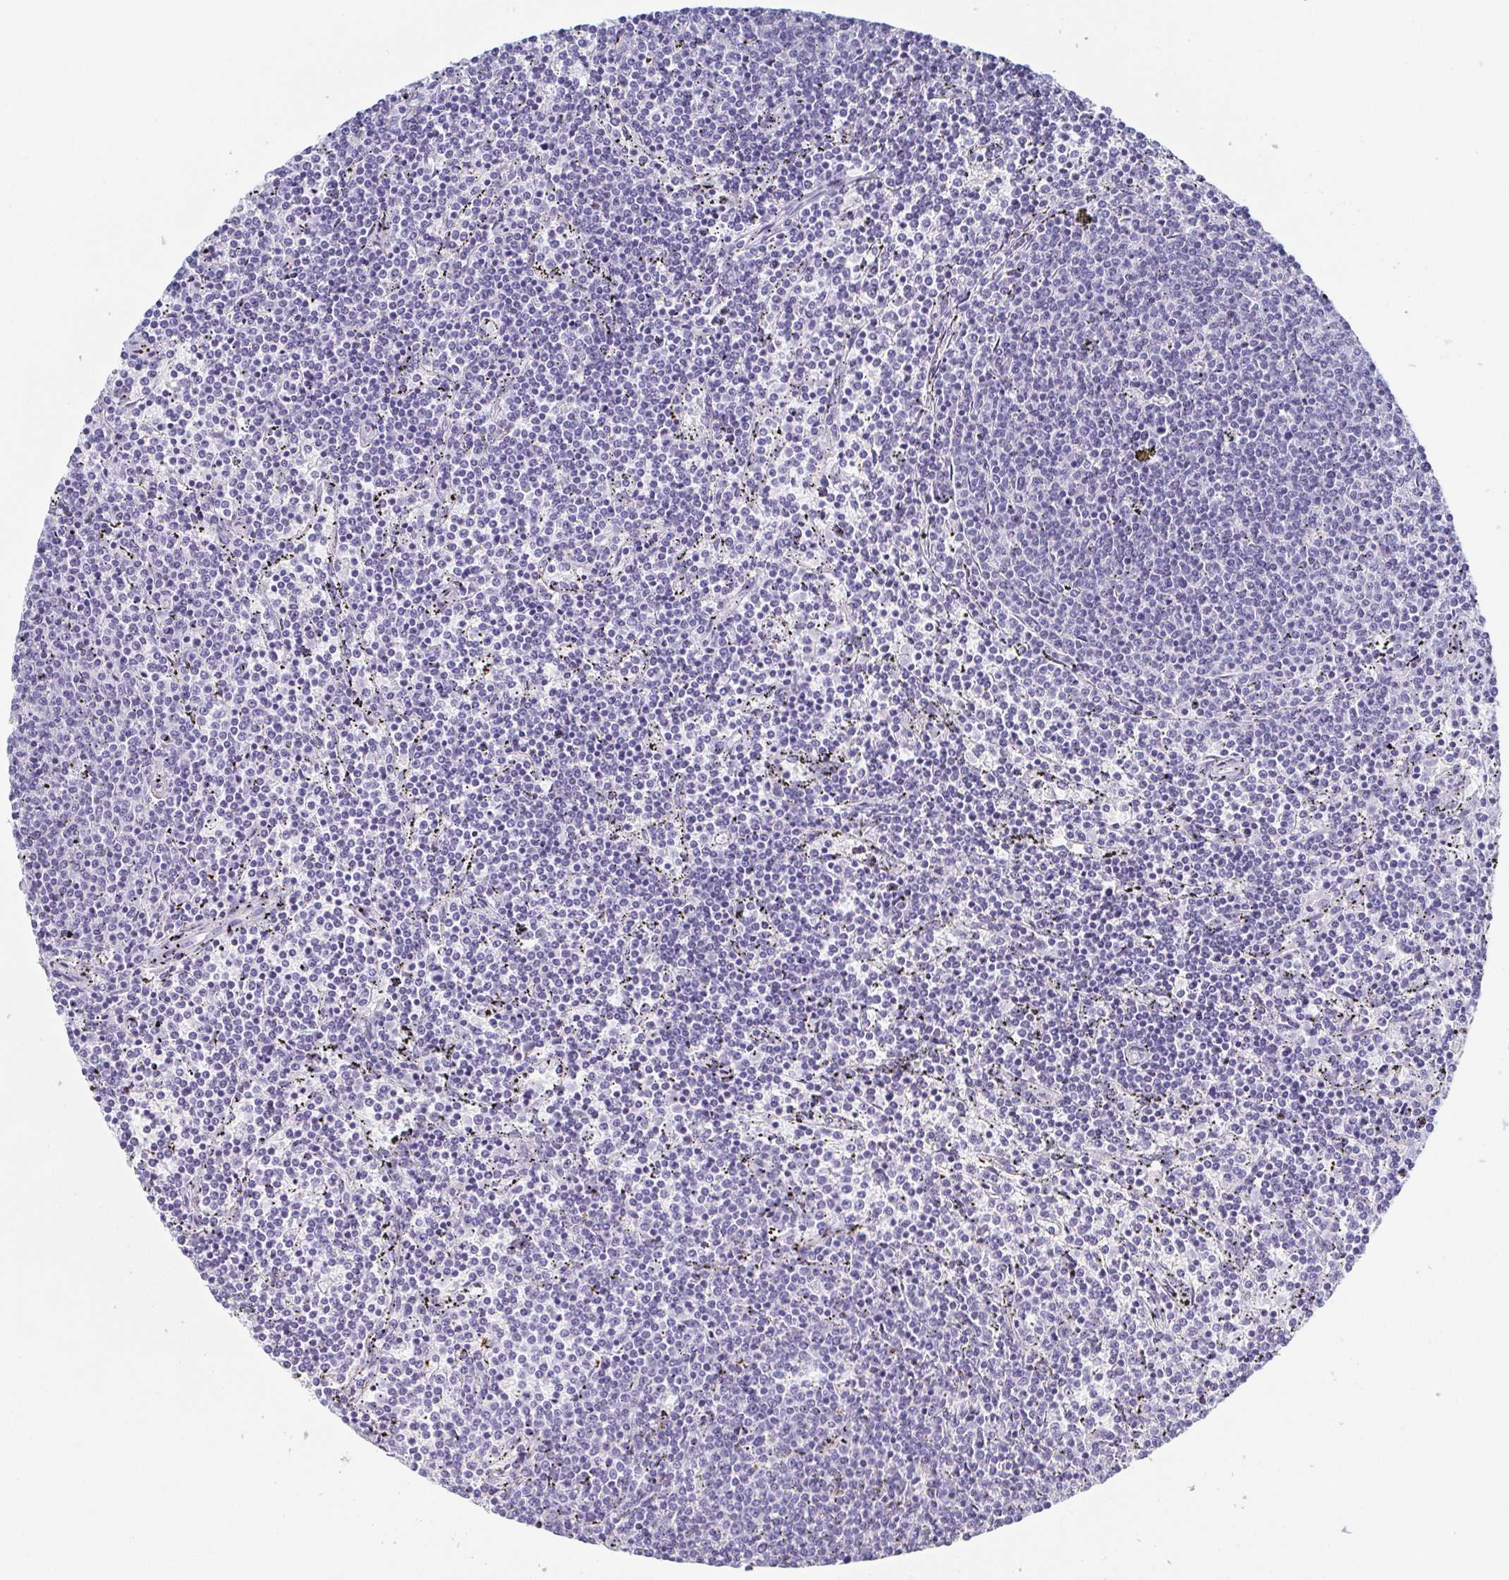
{"staining": {"intensity": "negative", "quantity": "none", "location": "none"}, "tissue": "lymphoma", "cell_type": "Tumor cells", "image_type": "cancer", "snomed": [{"axis": "morphology", "description": "Malignant lymphoma, non-Hodgkin's type, Low grade"}, {"axis": "topography", "description": "Spleen"}], "caption": "Image shows no protein positivity in tumor cells of lymphoma tissue.", "gene": "DYNC1I1", "patient": {"sex": "female", "age": 50}}